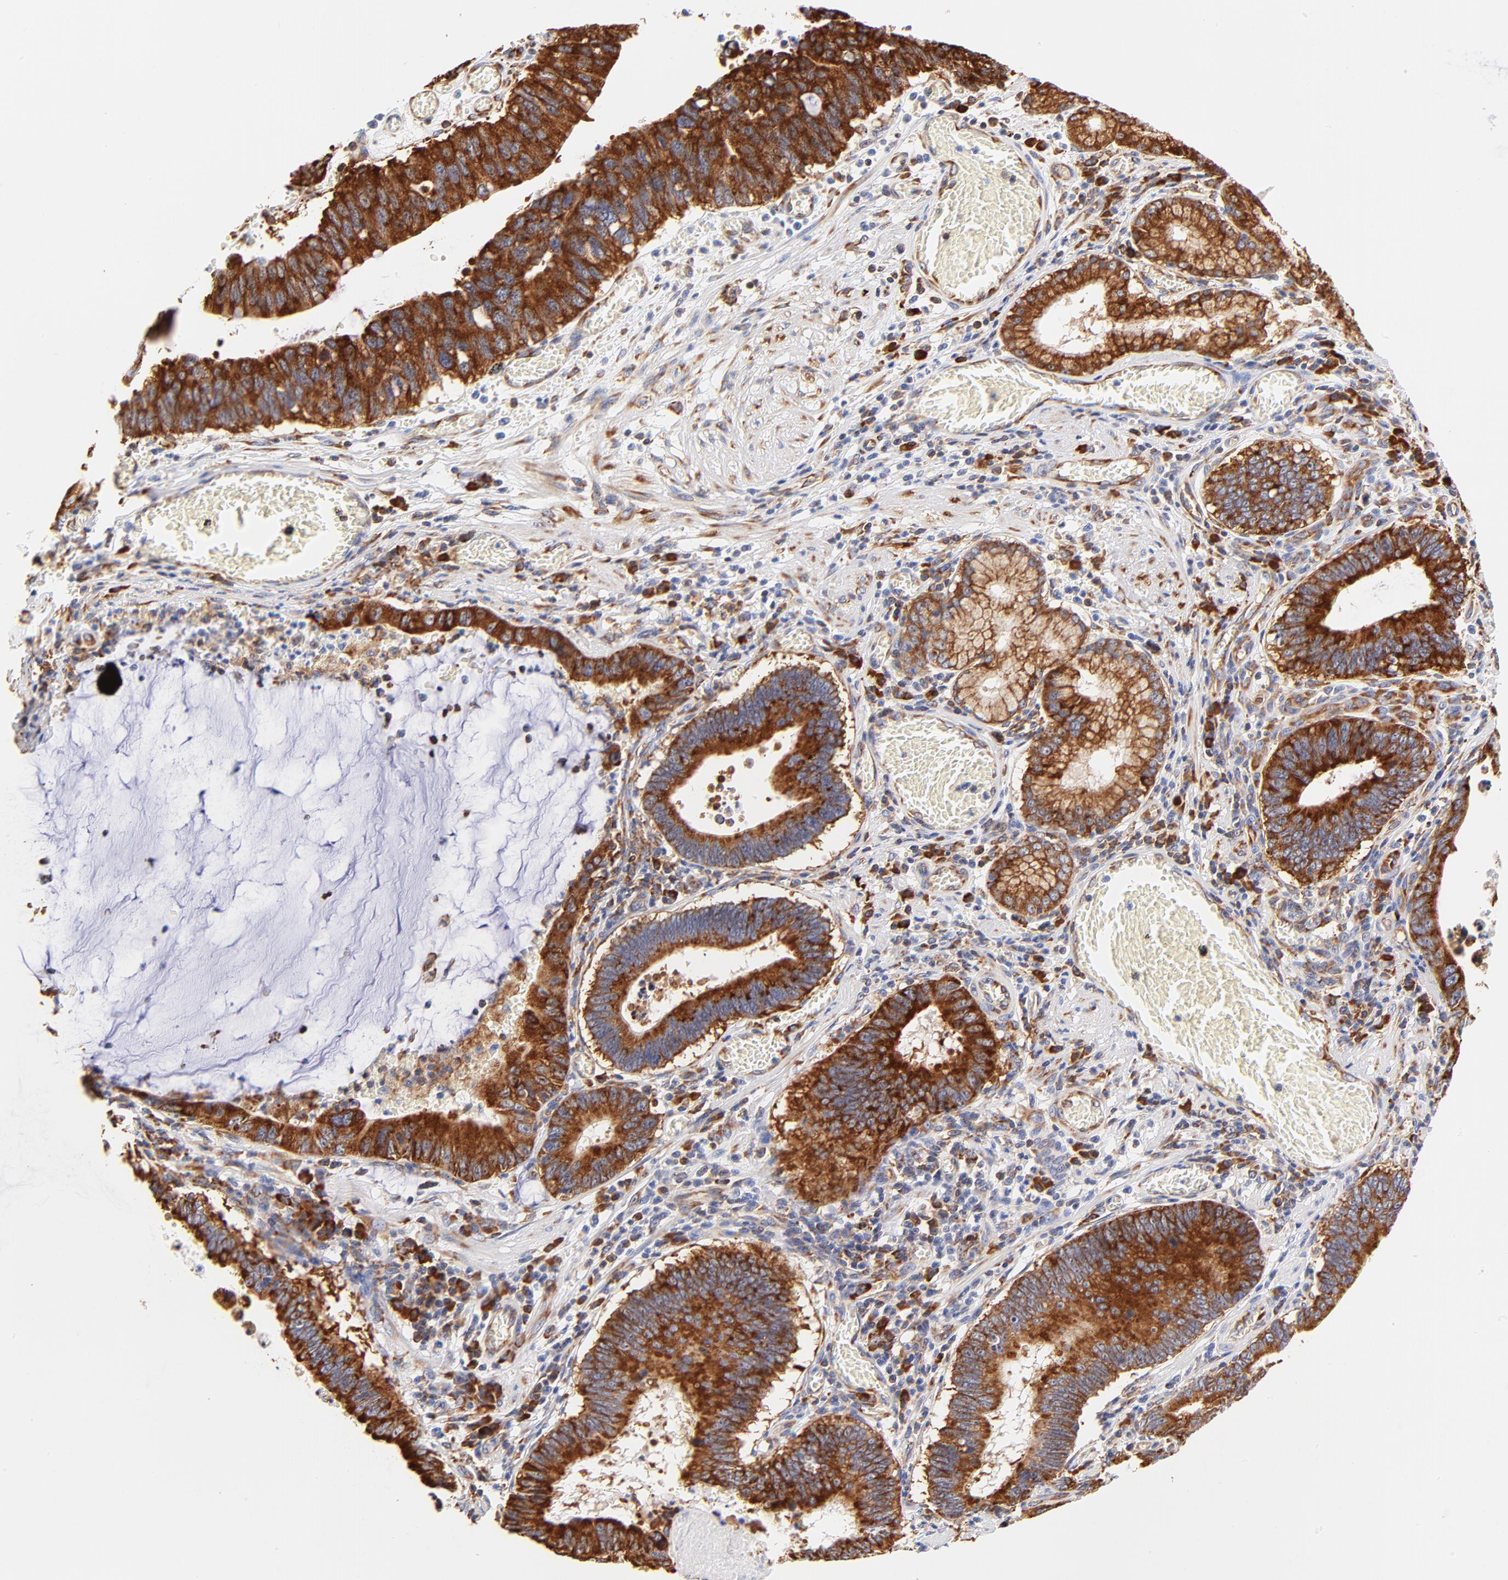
{"staining": {"intensity": "strong", "quantity": ">75%", "location": "cytoplasmic/membranous"}, "tissue": "stomach cancer", "cell_type": "Tumor cells", "image_type": "cancer", "snomed": [{"axis": "morphology", "description": "Adenocarcinoma, NOS"}, {"axis": "topography", "description": "Stomach"}, {"axis": "topography", "description": "Gastric cardia"}], "caption": "Adenocarcinoma (stomach) tissue exhibits strong cytoplasmic/membranous positivity in about >75% of tumor cells", "gene": "RPL27", "patient": {"sex": "male", "age": 59}}